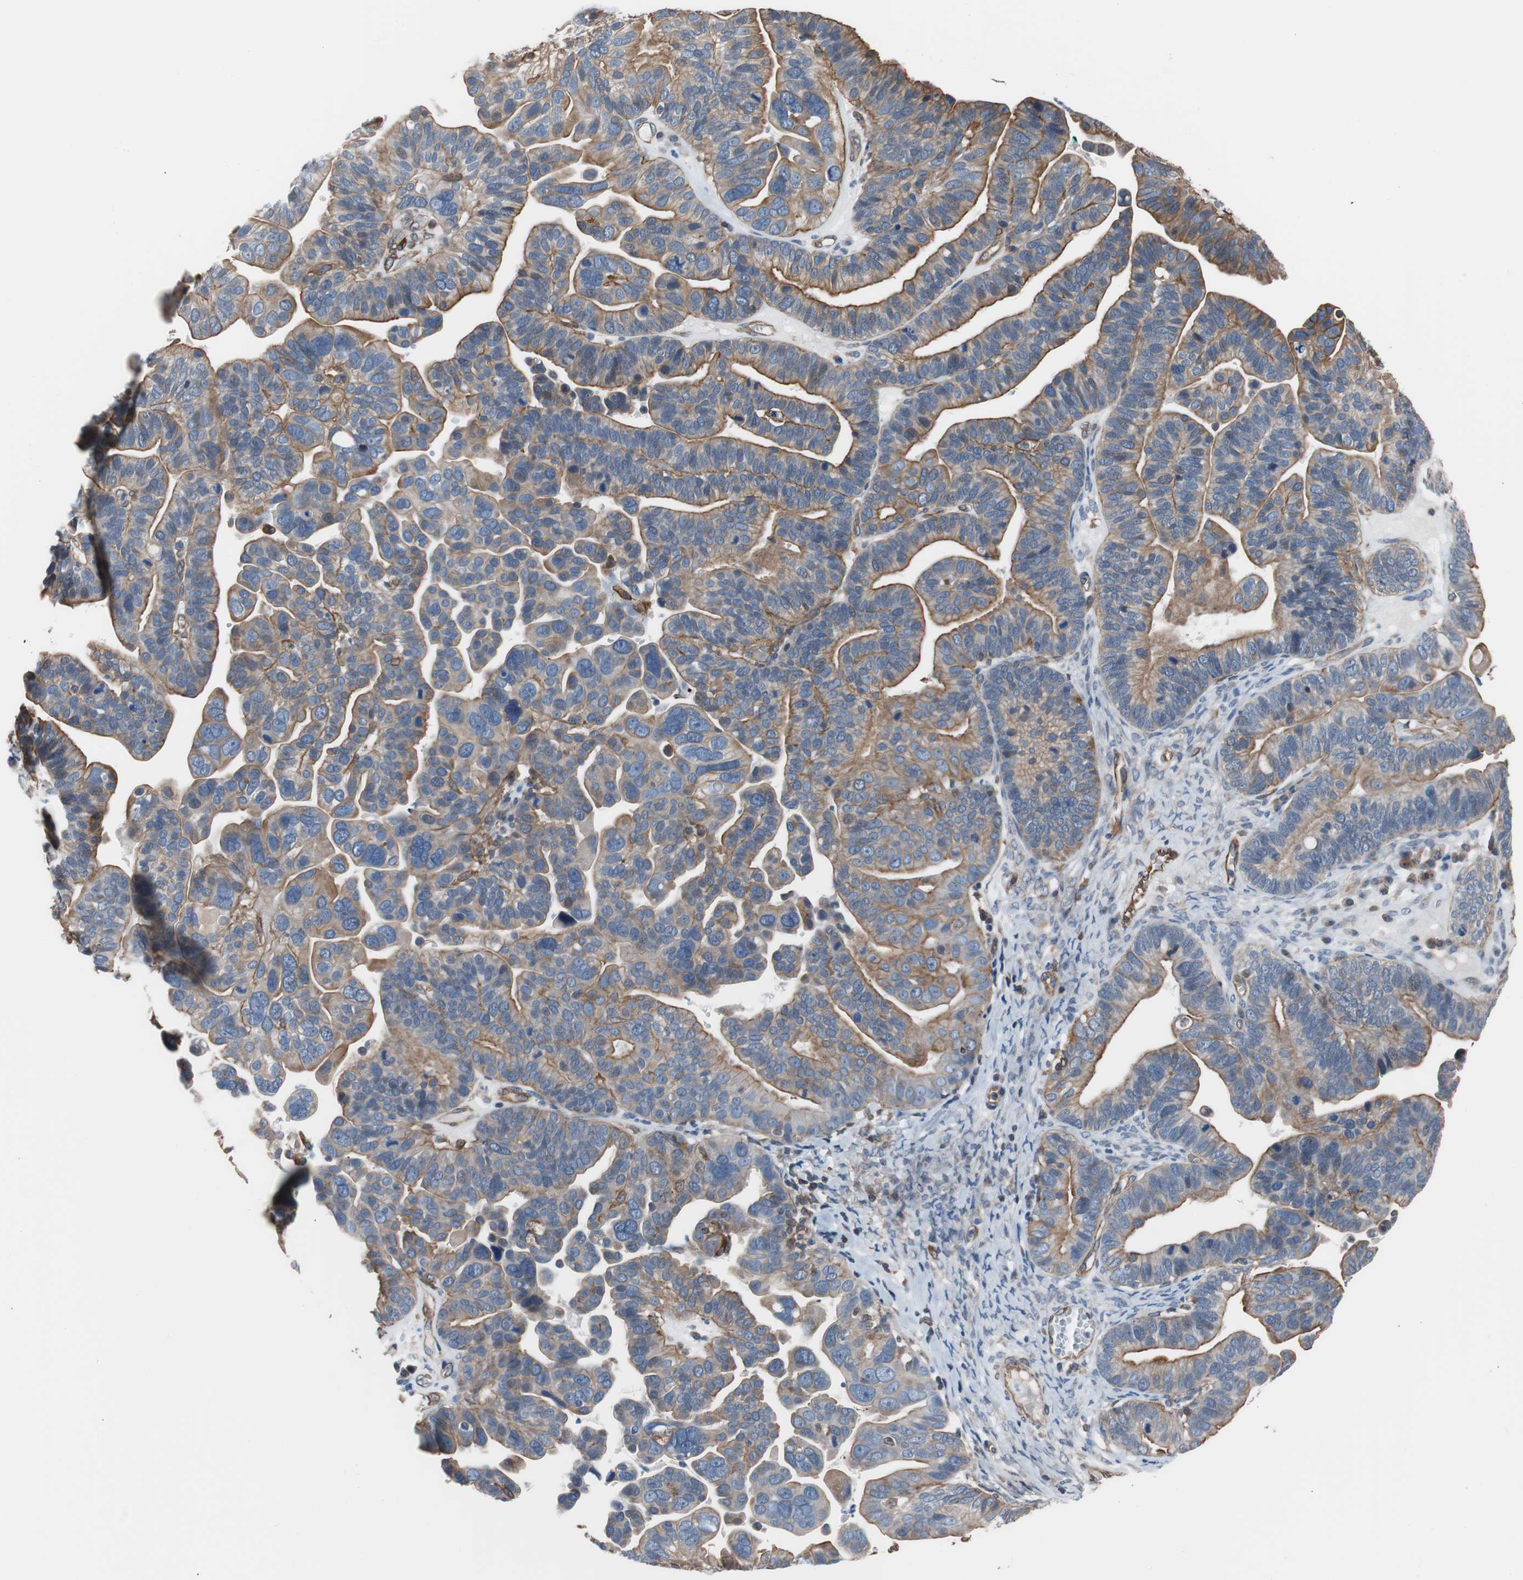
{"staining": {"intensity": "moderate", "quantity": "25%-75%", "location": "cytoplasmic/membranous"}, "tissue": "ovarian cancer", "cell_type": "Tumor cells", "image_type": "cancer", "snomed": [{"axis": "morphology", "description": "Cystadenocarcinoma, serous, NOS"}, {"axis": "topography", "description": "Ovary"}], "caption": "Protein staining of ovarian cancer (serous cystadenocarcinoma) tissue reveals moderate cytoplasmic/membranous expression in about 25%-75% of tumor cells. (Brightfield microscopy of DAB IHC at high magnification).", "gene": "KIF3B", "patient": {"sex": "female", "age": 56}}